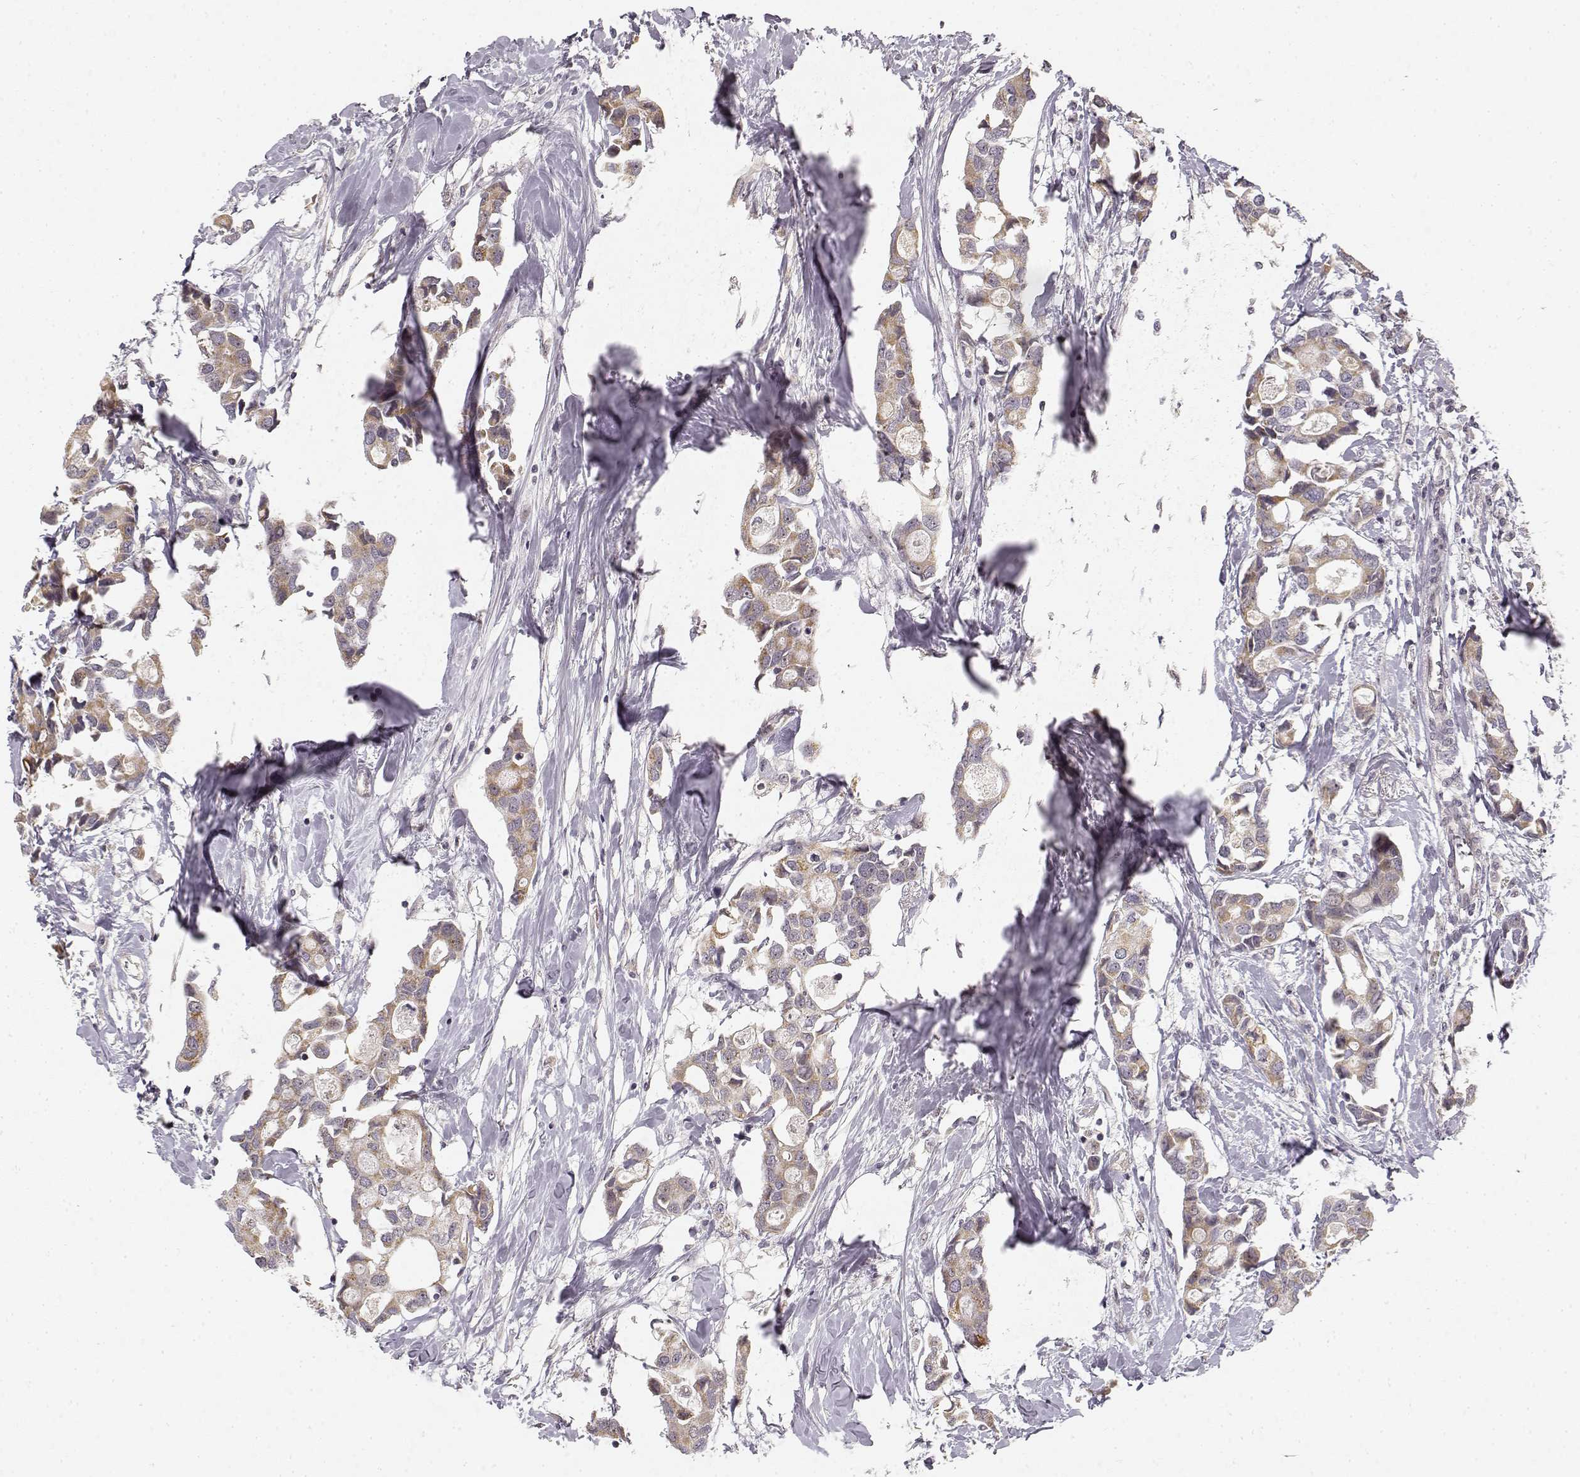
{"staining": {"intensity": "weak", "quantity": ">75%", "location": "cytoplasmic/membranous"}, "tissue": "breast cancer", "cell_type": "Tumor cells", "image_type": "cancer", "snomed": [{"axis": "morphology", "description": "Duct carcinoma"}, {"axis": "topography", "description": "Breast"}], "caption": "Breast cancer (invasive ductal carcinoma) tissue shows weak cytoplasmic/membranous staining in about >75% of tumor cells, visualized by immunohistochemistry.", "gene": "MED12L", "patient": {"sex": "female", "age": 83}}